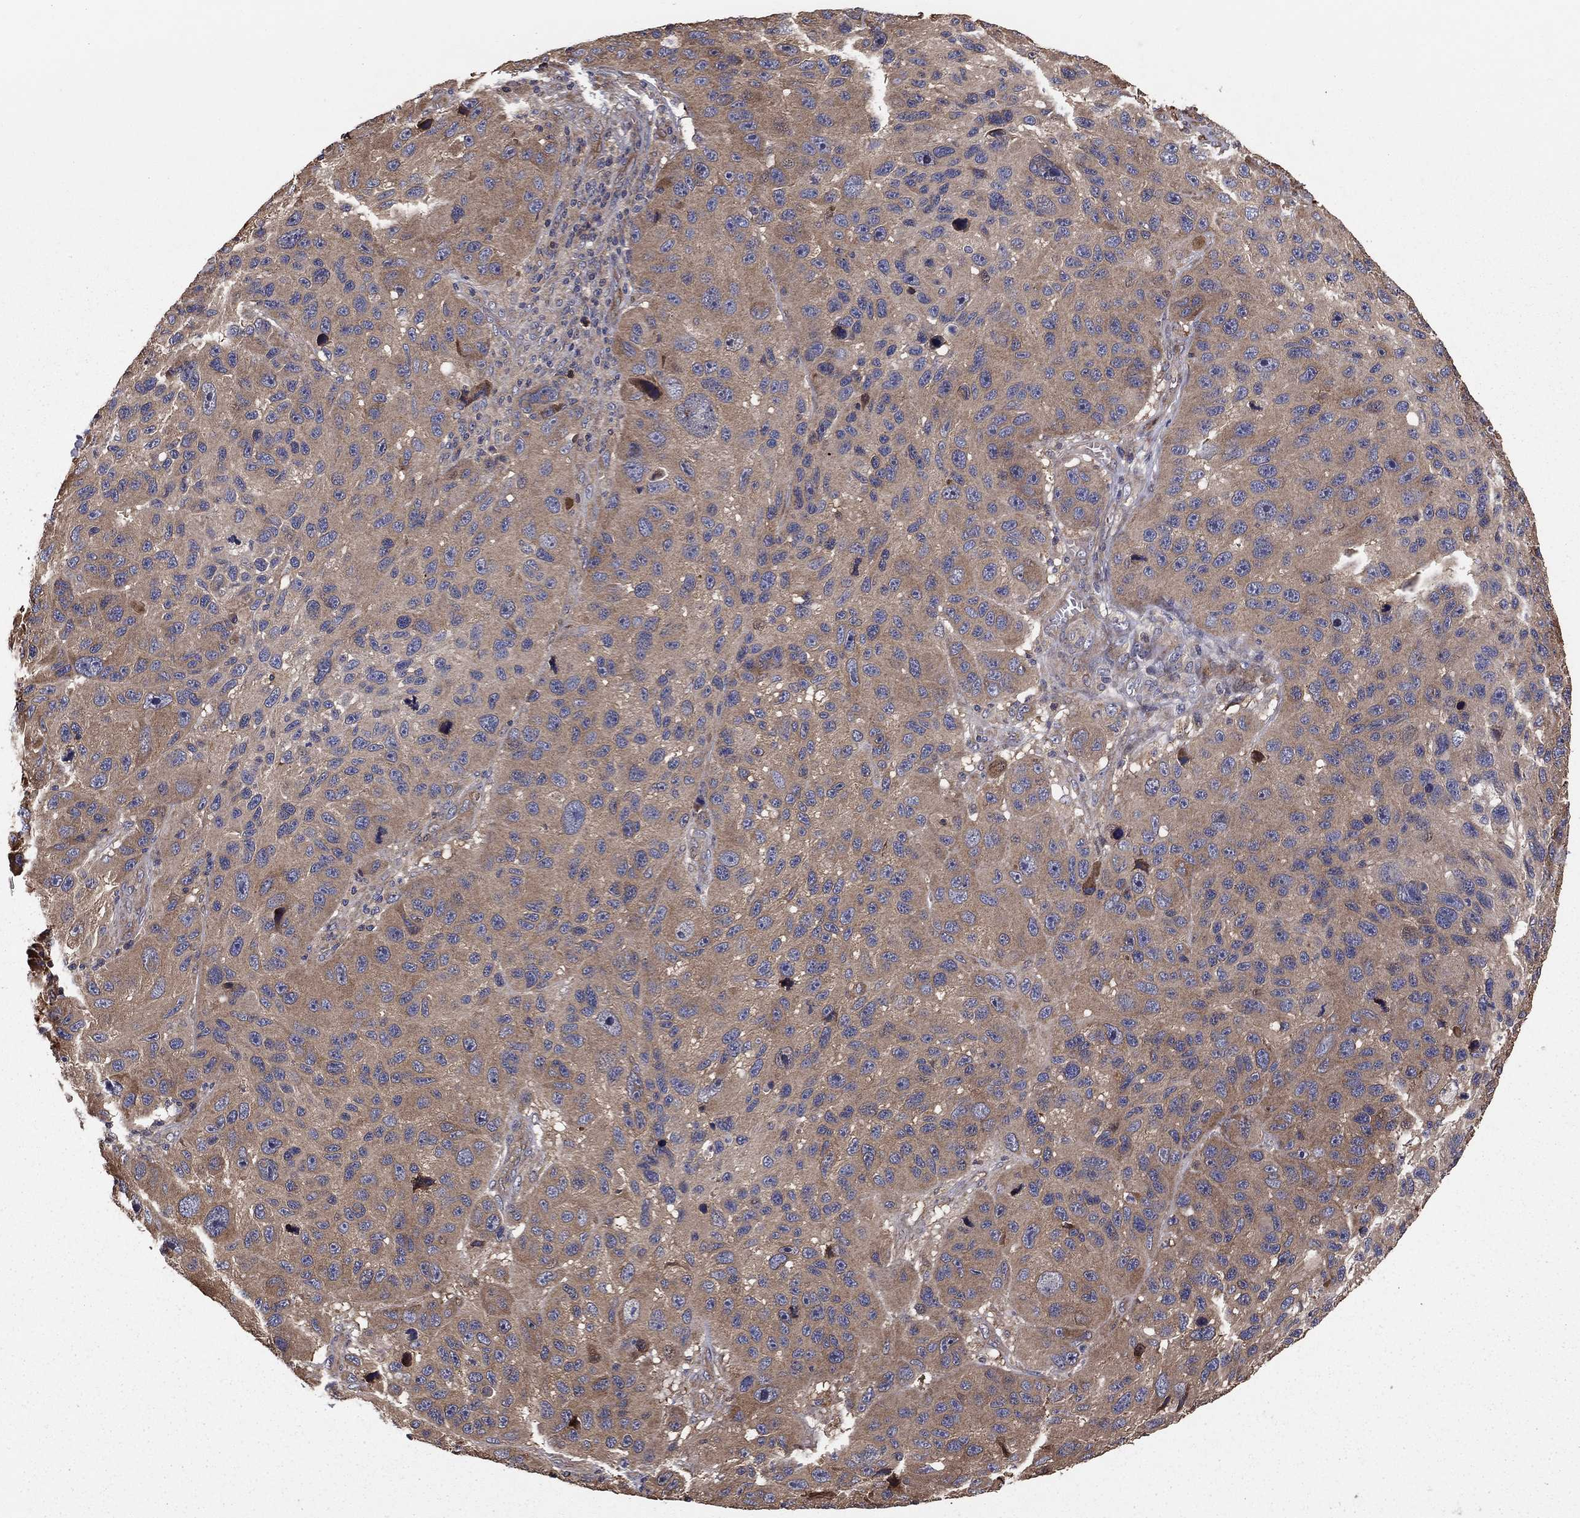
{"staining": {"intensity": "weak", "quantity": "25%-75%", "location": "cytoplasmic/membranous"}, "tissue": "melanoma", "cell_type": "Tumor cells", "image_type": "cancer", "snomed": [{"axis": "morphology", "description": "Malignant melanoma, NOS"}, {"axis": "topography", "description": "Skin"}], "caption": "This is an image of immunohistochemistry (IHC) staining of melanoma, which shows weak staining in the cytoplasmic/membranous of tumor cells.", "gene": "BABAM2", "patient": {"sex": "male", "age": 53}}